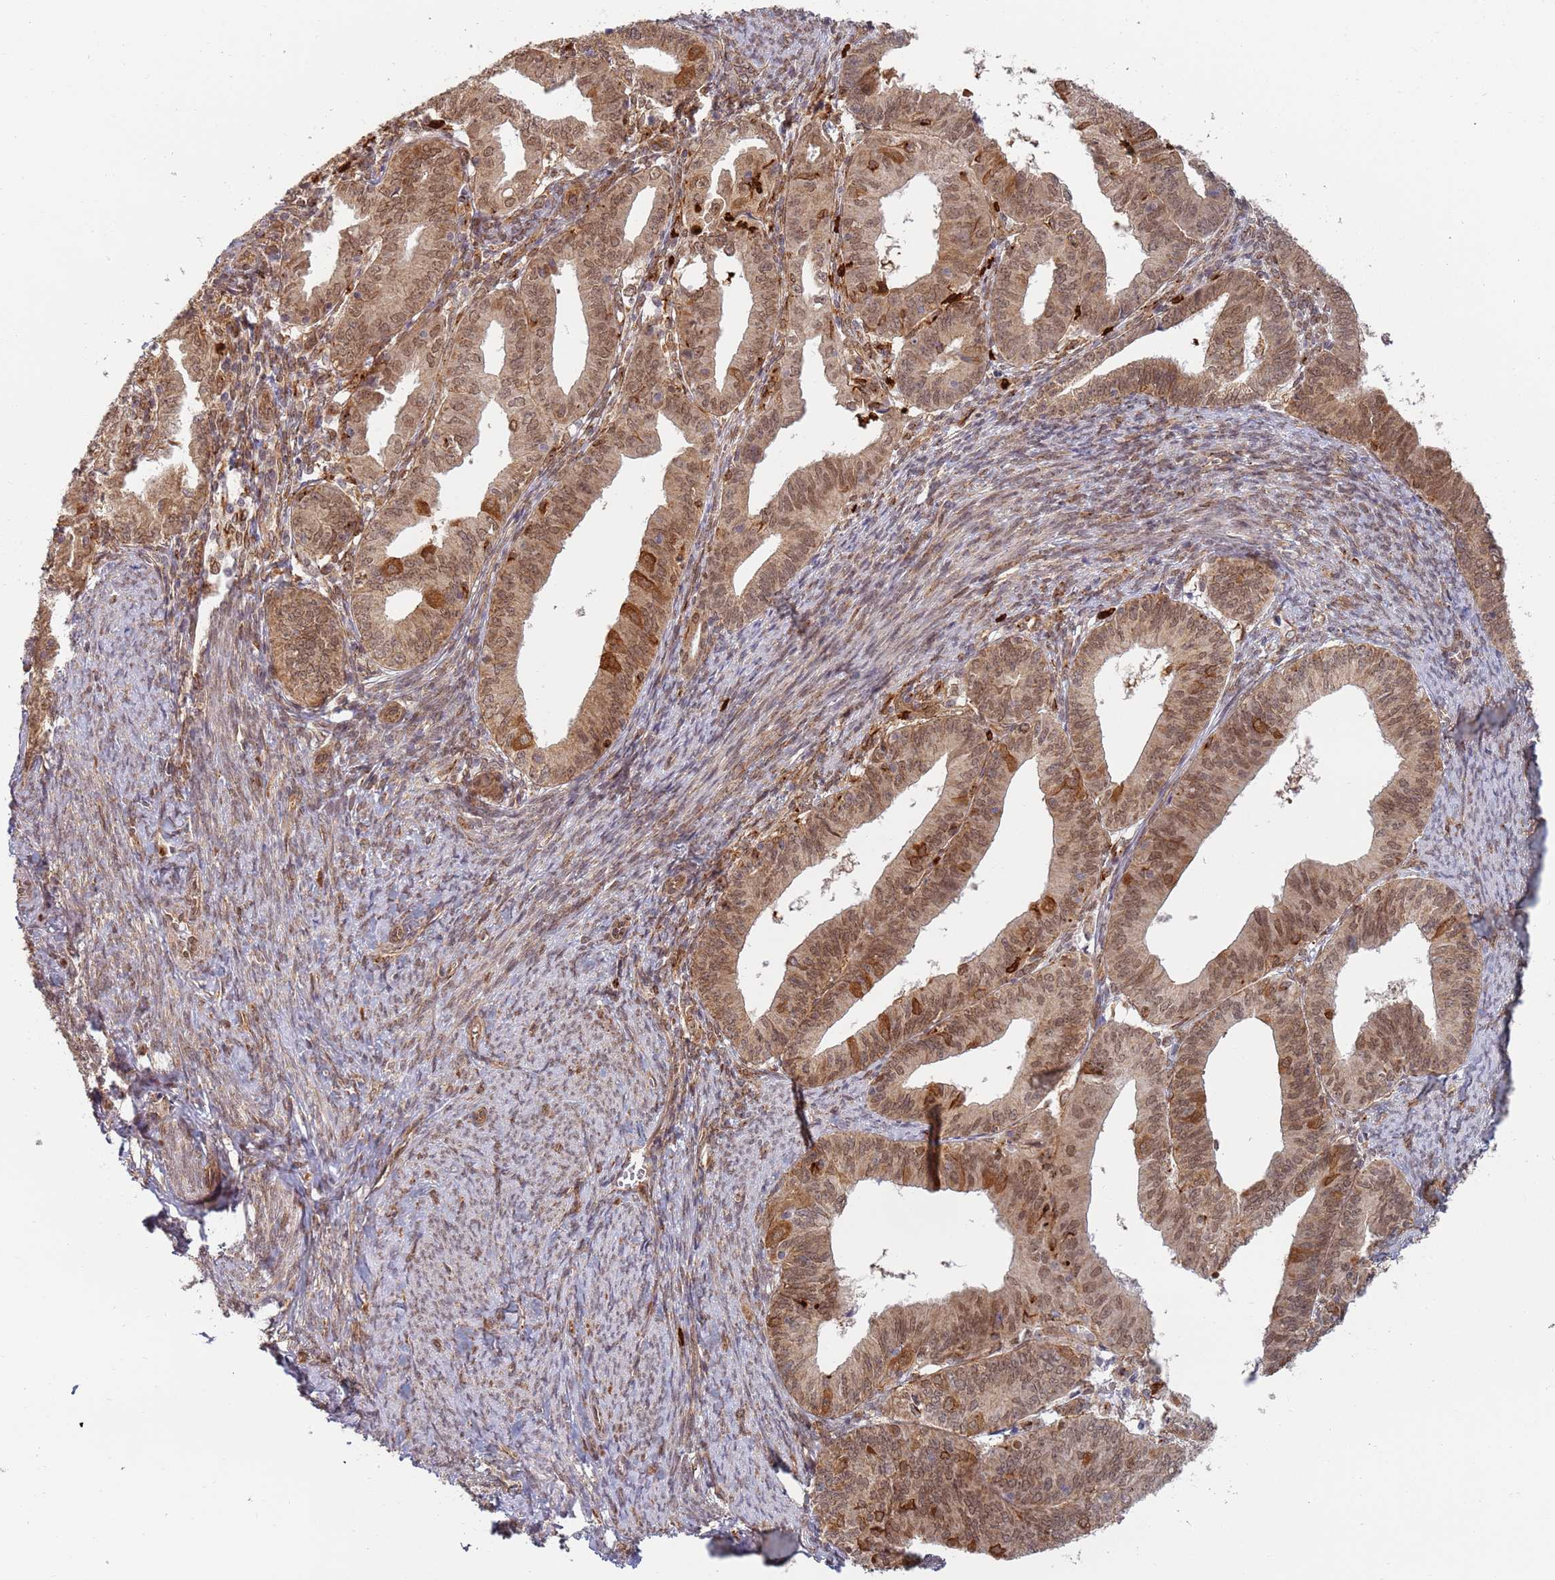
{"staining": {"intensity": "moderate", "quantity": ">75%", "location": "cytoplasmic/membranous,nuclear"}, "tissue": "endometrial cancer", "cell_type": "Tumor cells", "image_type": "cancer", "snomed": [{"axis": "morphology", "description": "Adenocarcinoma, NOS"}, {"axis": "topography", "description": "Endometrium"}], "caption": "IHC micrograph of human endometrial adenocarcinoma stained for a protein (brown), which demonstrates medium levels of moderate cytoplasmic/membranous and nuclear expression in about >75% of tumor cells.", "gene": "CEP170", "patient": {"sex": "female", "age": 56}}